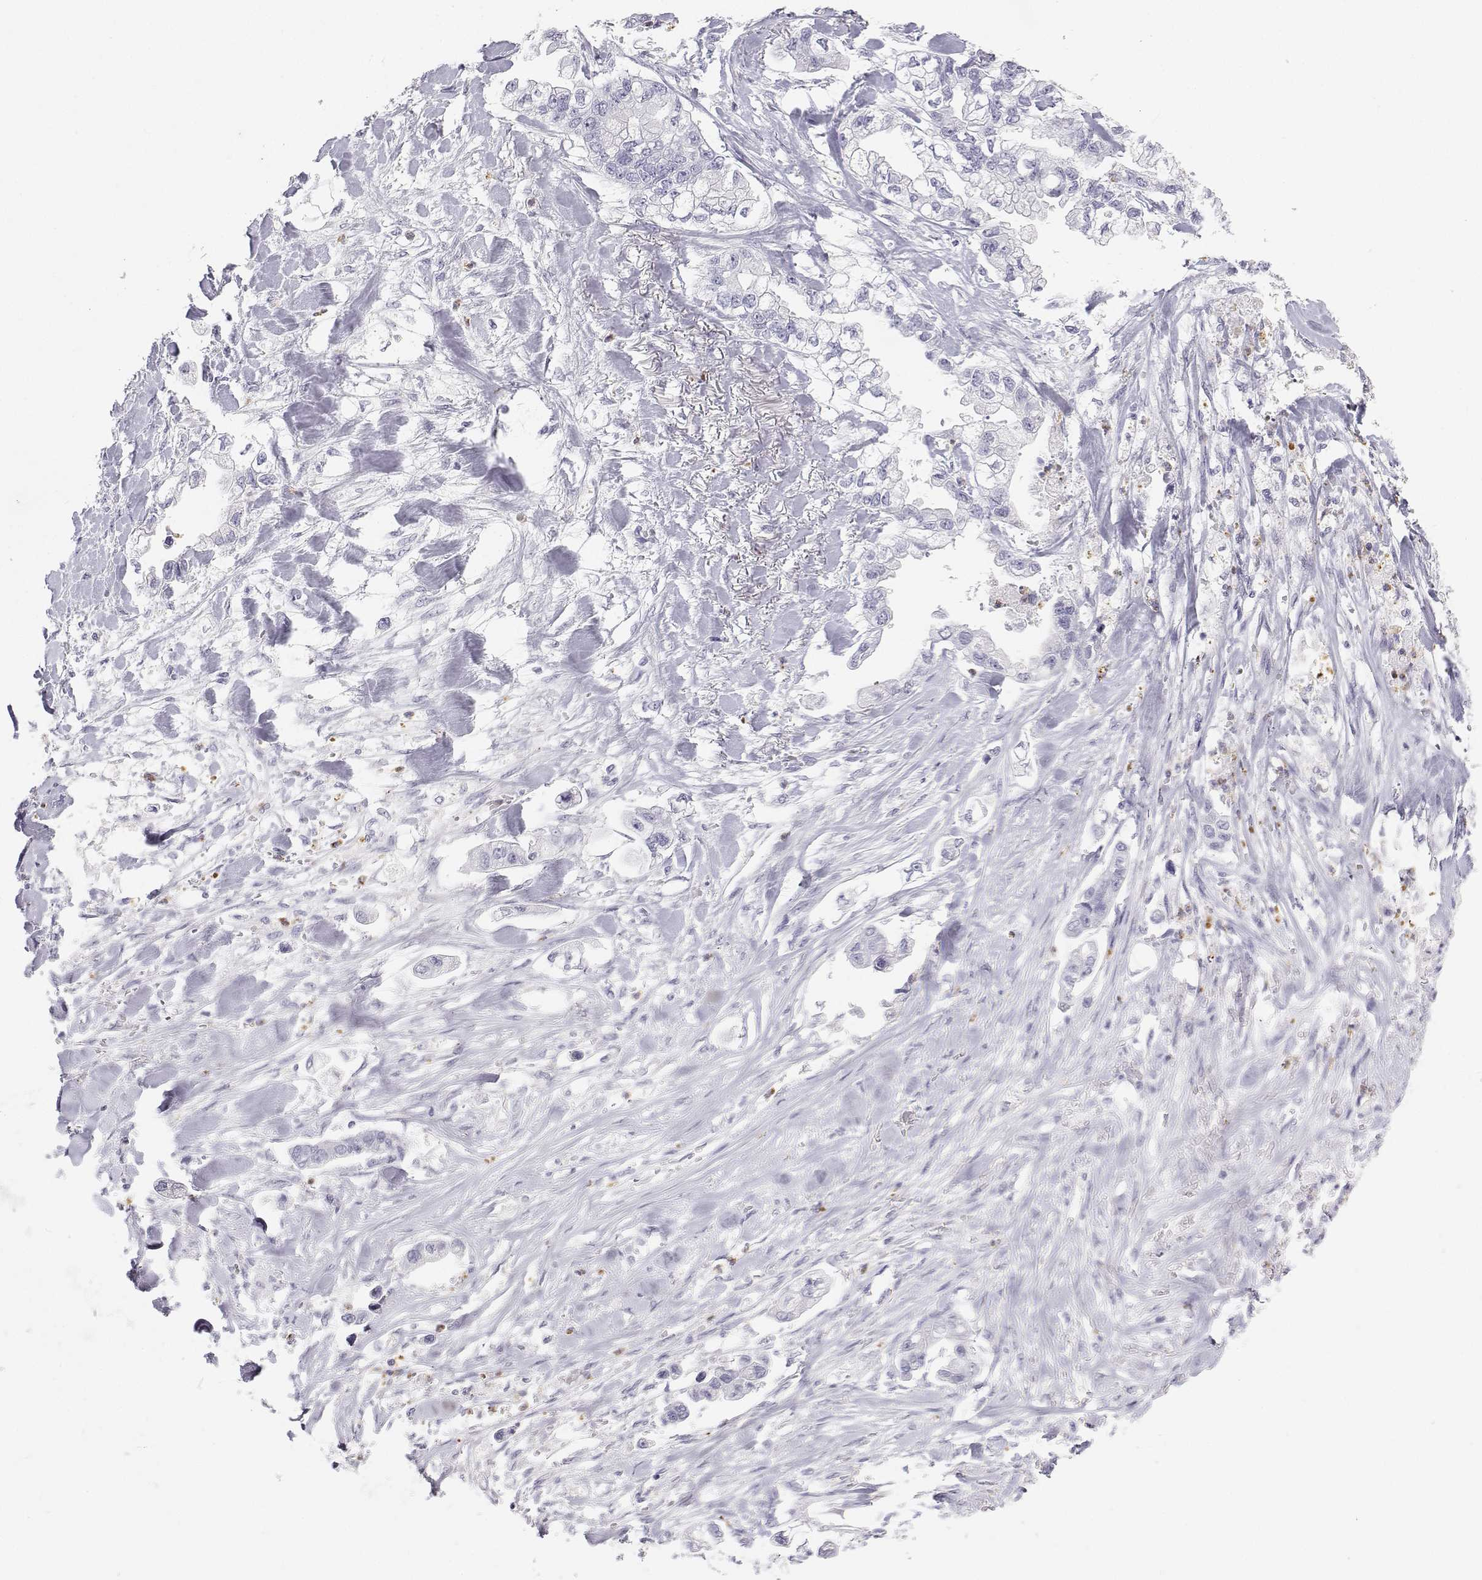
{"staining": {"intensity": "negative", "quantity": "none", "location": "none"}, "tissue": "stomach cancer", "cell_type": "Tumor cells", "image_type": "cancer", "snomed": [{"axis": "morphology", "description": "Adenocarcinoma, NOS"}, {"axis": "topography", "description": "Stomach"}], "caption": "Tumor cells show no significant protein positivity in adenocarcinoma (stomach).", "gene": "SFTPB", "patient": {"sex": "male", "age": 62}}